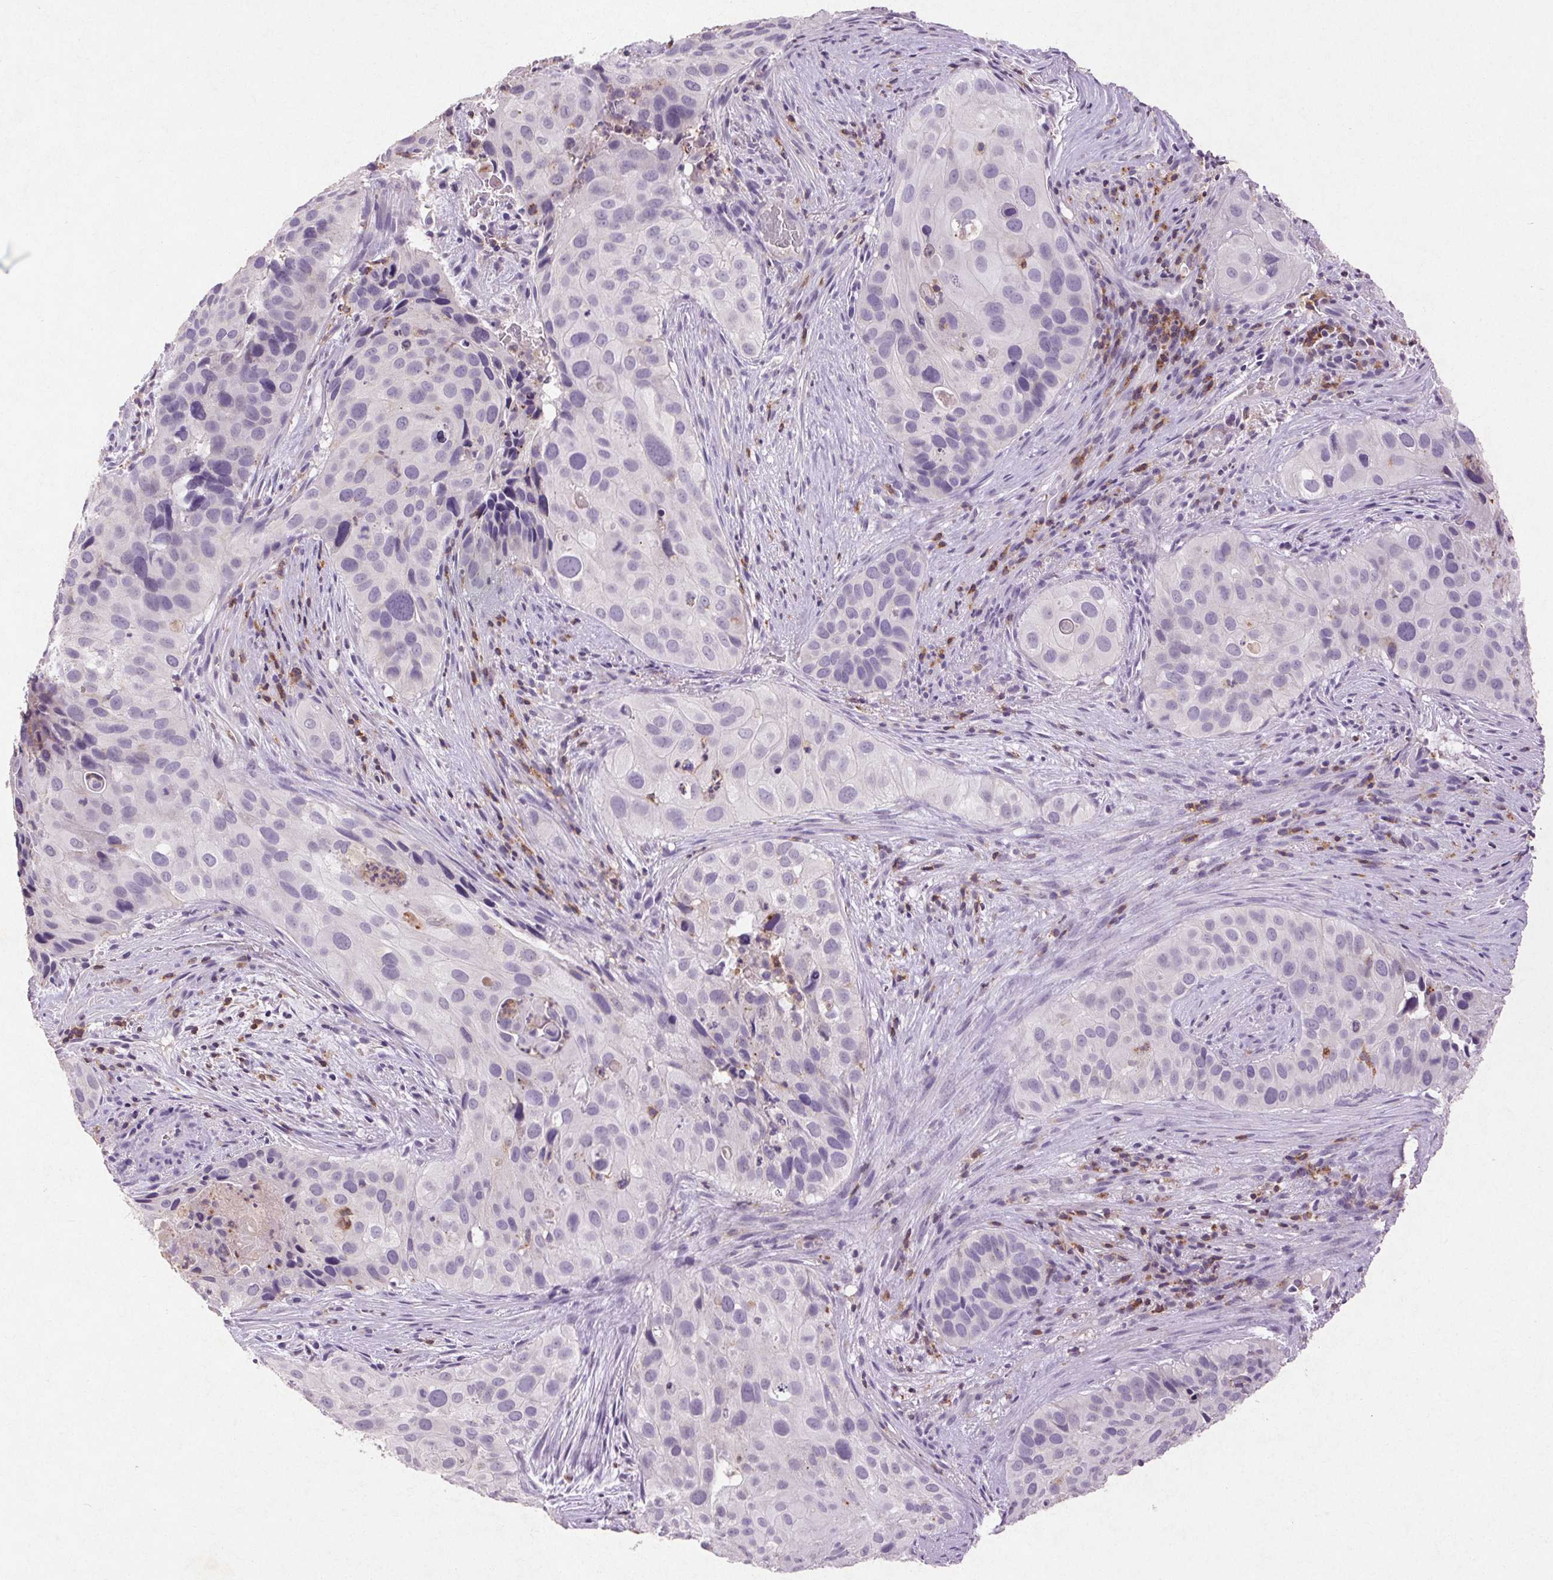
{"staining": {"intensity": "negative", "quantity": "none", "location": "none"}, "tissue": "cervical cancer", "cell_type": "Tumor cells", "image_type": "cancer", "snomed": [{"axis": "morphology", "description": "Squamous cell carcinoma, NOS"}, {"axis": "topography", "description": "Cervix"}], "caption": "Tumor cells are negative for brown protein staining in squamous cell carcinoma (cervical).", "gene": "FNDC7", "patient": {"sex": "female", "age": 38}}